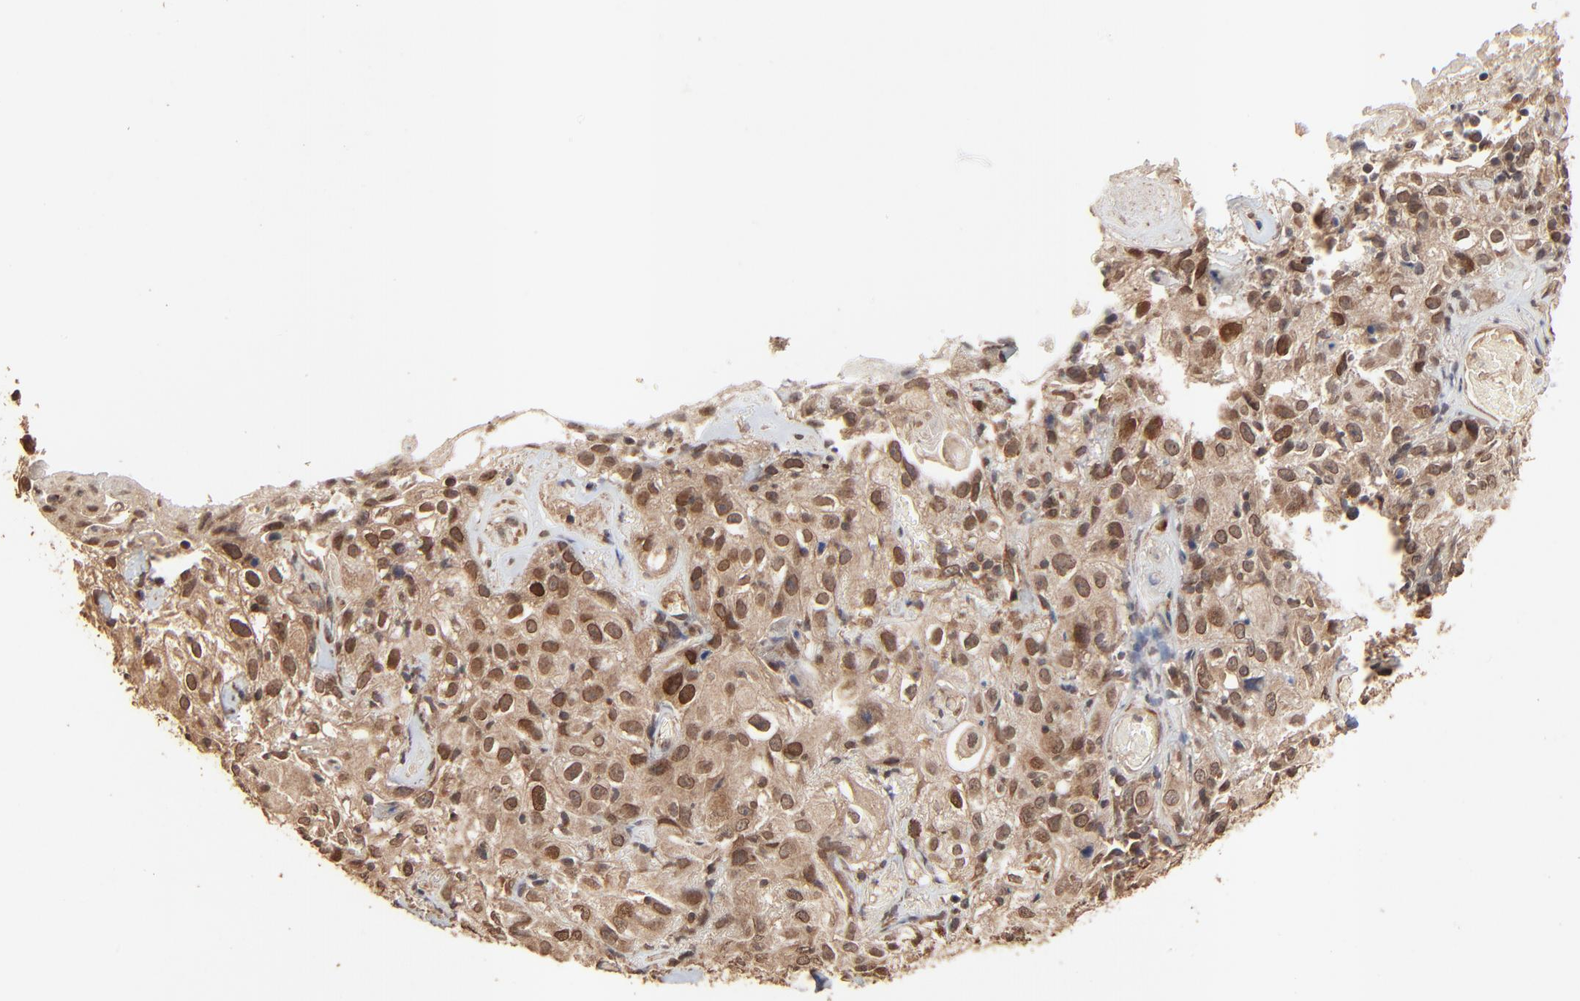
{"staining": {"intensity": "moderate", "quantity": ">75%", "location": "cytoplasmic/membranous,nuclear"}, "tissue": "skin cancer", "cell_type": "Tumor cells", "image_type": "cancer", "snomed": [{"axis": "morphology", "description": "Squamous cell carcinoma, NOS"}, {"axis": "topography", "description": "Skin"}], "caption": "Protein staining by immunohistochemistry shows moderate cytoplasmic/membranous and nuclear staining in approximately >75% of tumor cells in squamous cell carcinoma (skin).", "gene": "FAM227A", "patient": {"sex": "male", "age": 65}}